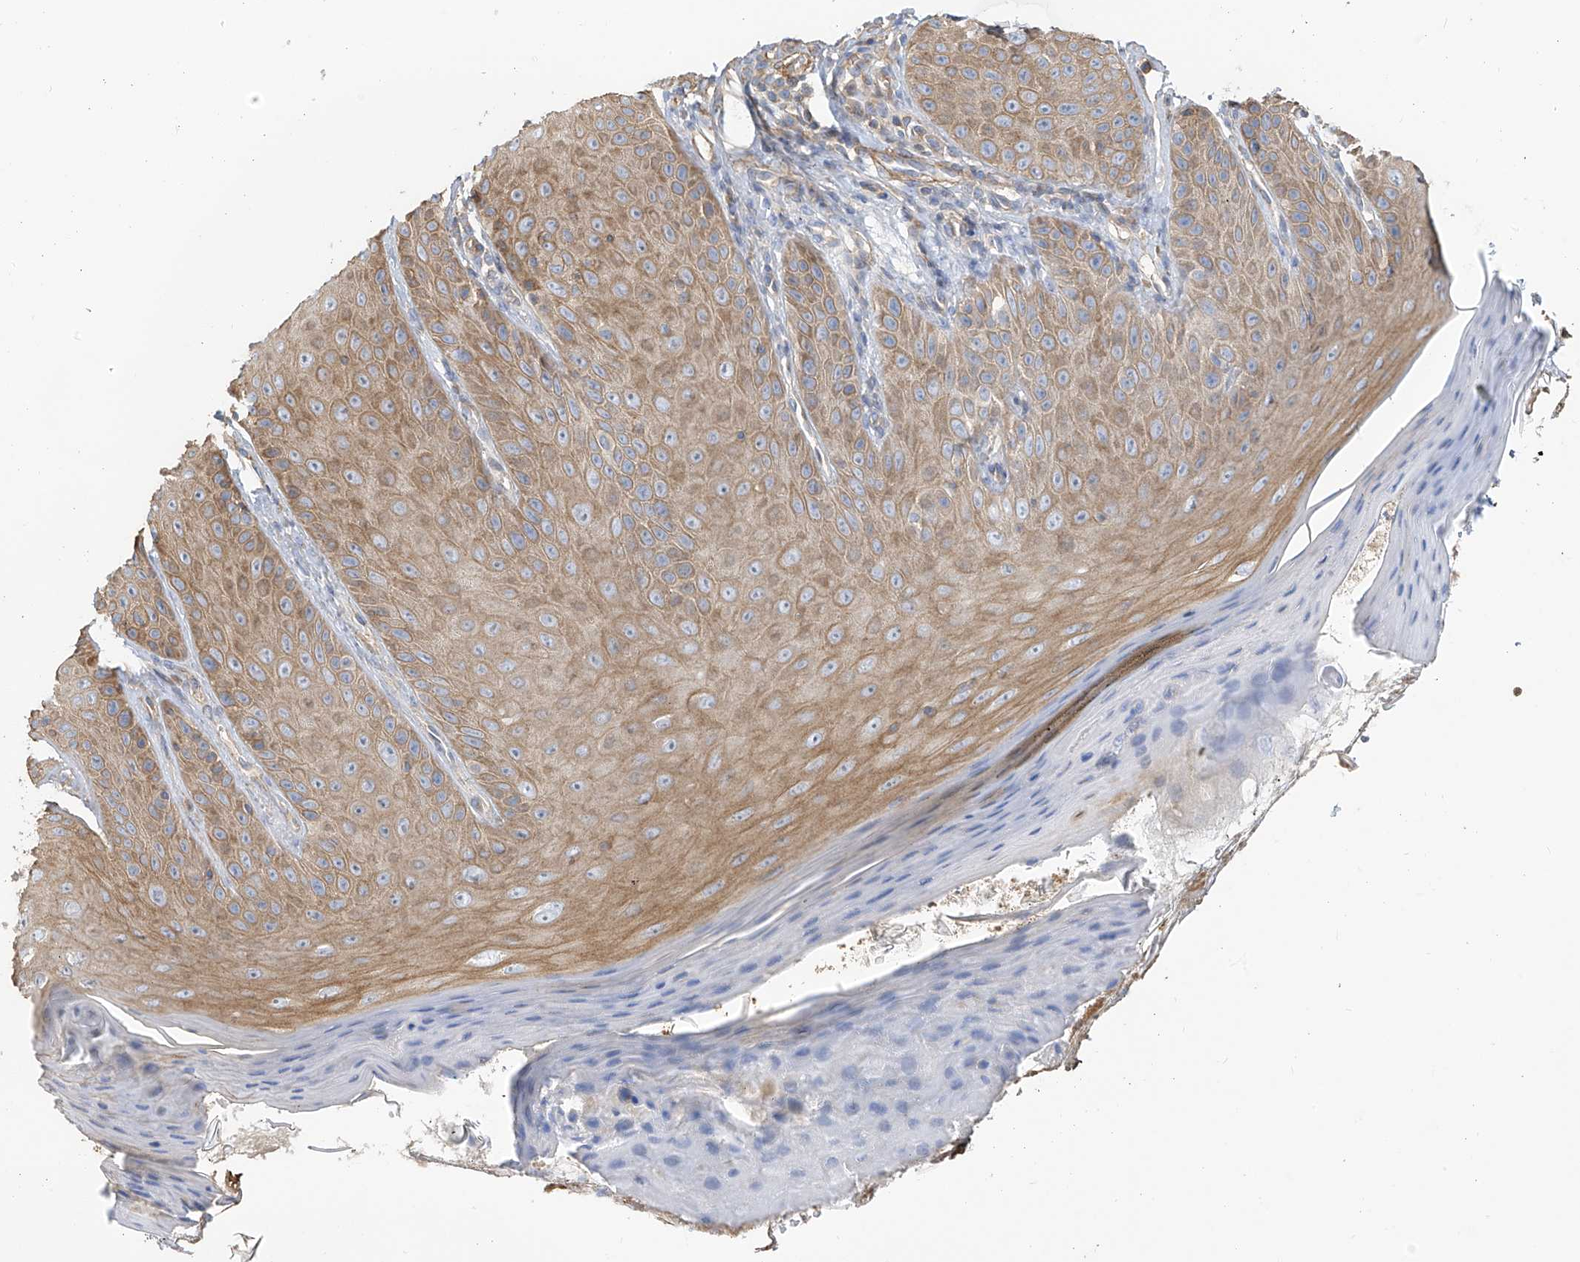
{"staining": {"intensity": "moderate", "quantity": ">75%", "location": "cytoplasmic/membranous"}, "tissue": "skin", "cell_type": "Keratinocytes", "image_type": "normal", "snomed": [{"axis": "morphology", "description": "Normal tissue, NOS"}, {"axis": "topography", "description": "Skin"}], "caption": "This is a micrograph of immunohistochemistry staining of unremarkable skin, which shows moderate staining in the cytoplasmic/membranous of keratinocytes.", "gene": "SLC43A3", "patient": {"sex": "male", "age": 57}}